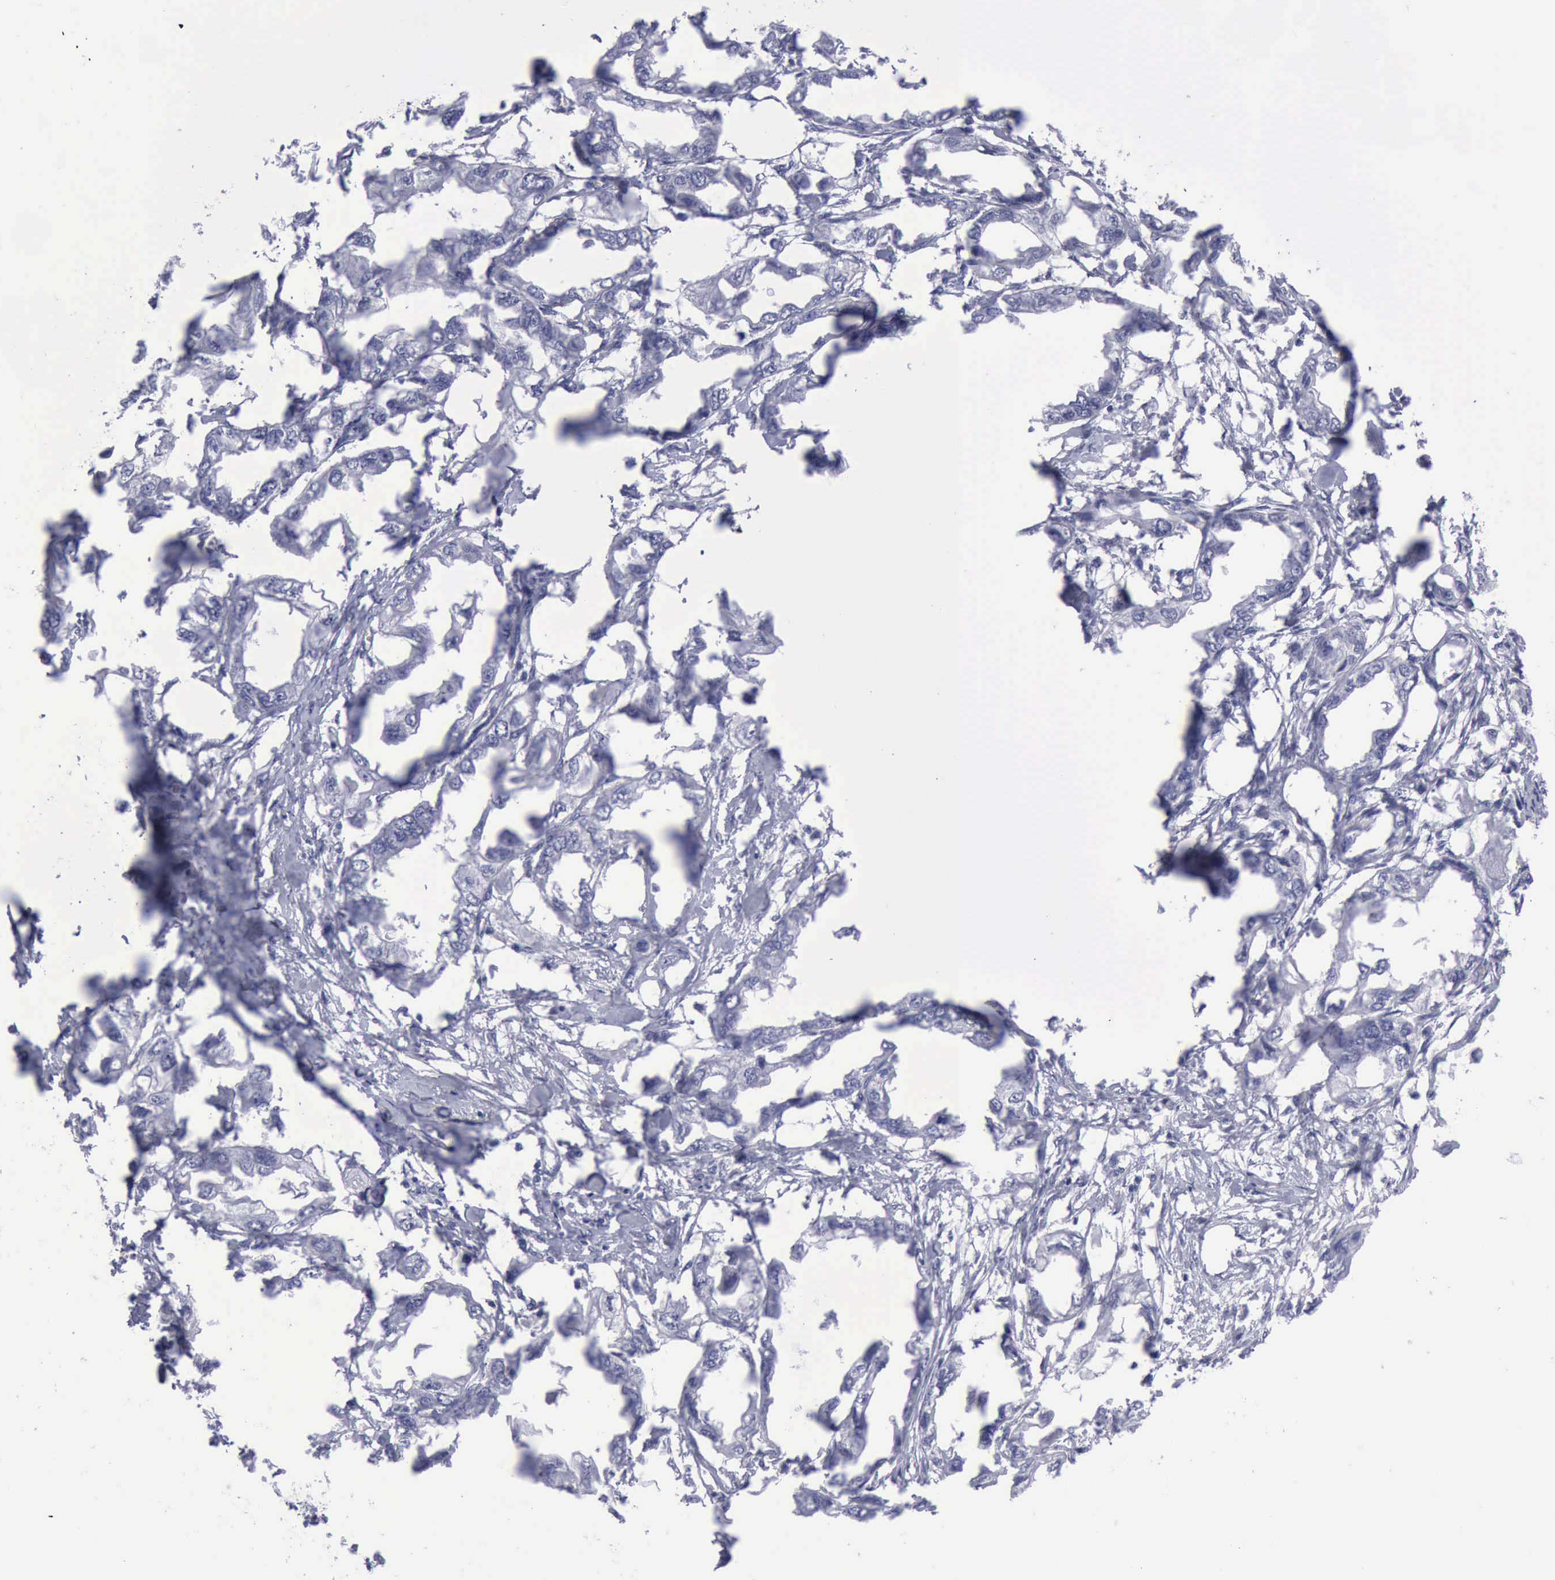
{"staining": {"intensity": "negative", "quantity": "none", "location": "none"}, "tissue": "endometrial cancer", "cell_type": "Tumor cells", "image_type": "cancer", "snomed": [{"axis": "morphology", "description": "Adenocarcinoma, NOS"}, {"axis": "topography", "description": "Endometrium"}], "caption": "Immunohistochemistry histopathology image of endometrial cancer stained for a protein (brown), which demonstrates no staining in tumor cells.", "gene": "KRT13", "patient": {"sex": "female", "age": 67}}